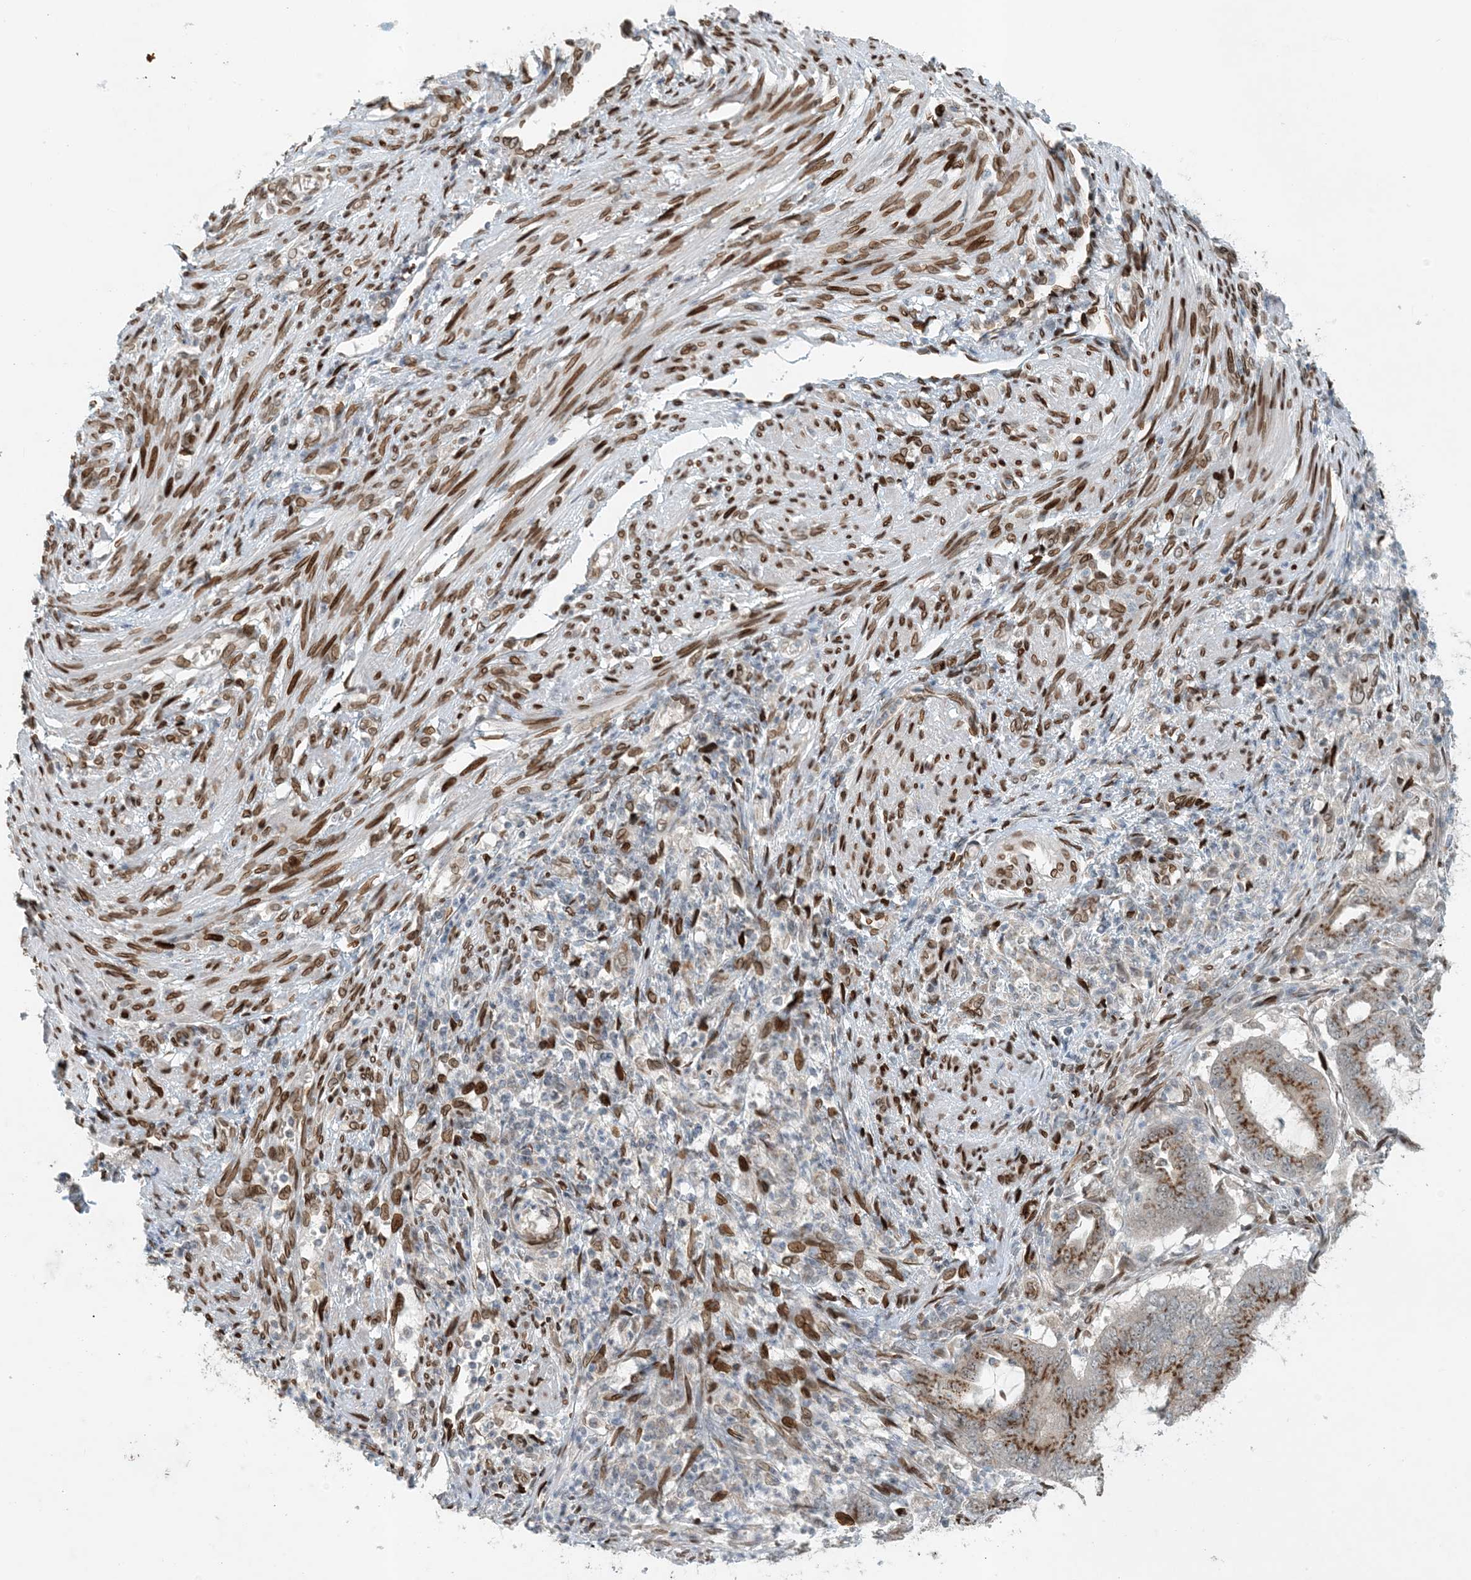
{"staining": {"intensity": "moderate", "quantity": ">75%", "location": "cytoplasmic/membranous"}, "tissue": "endometrial cancer", "cell_type": "Tumor cells", "image_type": "cancer", "snomed": [{"axis": "morphology", "description": "Adenocarcinoma, NOS"}, {"axis": "topography", "description": "Endometrium"}], "caption": "IHC of human adenocarcinoma (endometrial) reveals medium levels of moderate cytoplasmic/membranous staining in approximately >75% of tumor cells. Nuclei are stained in blue.", "gene": "SLC35A2", "patient": {"sex": "female", "age": 51}}